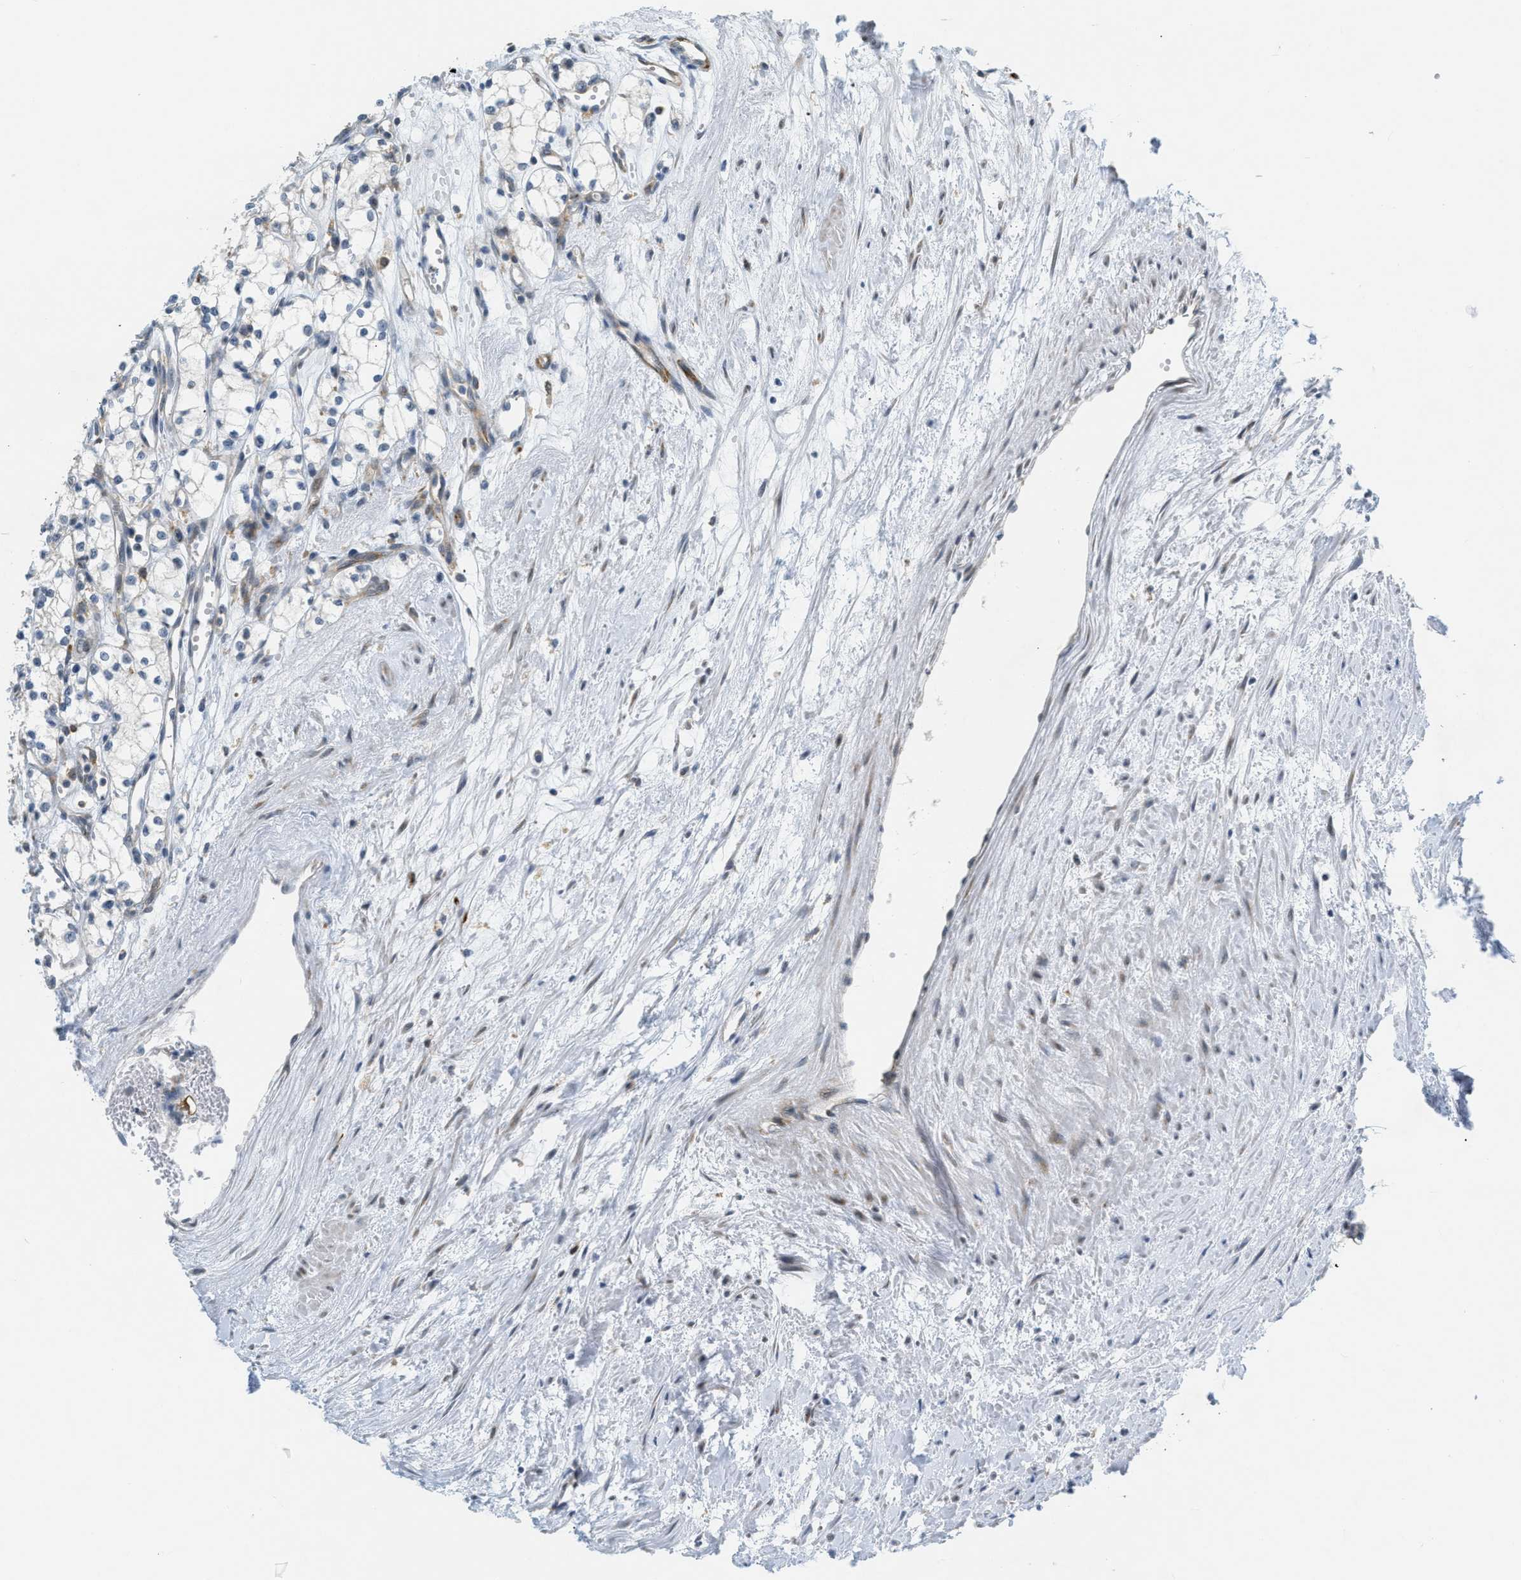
{"staining": {"intensity": "negative", "quantity": "none", "location": "none"}, "tissue": "renal cancer", "cell_type": "Tumor cells", "image_type": "cancer", "snomed": [{"axis": "morphology", "description": "Adenocarcinoma, NOS"}, {"axis": "topography", "description": "Kidney"}], "caption": "IHC image of human adenocarcinoma (renal) stained for a protein (brown), which displays no staining in tumor cells. Nuclei are stained in blue.", "gene": "ZNF408", "patient": {"sex": "male", "age": 59}}